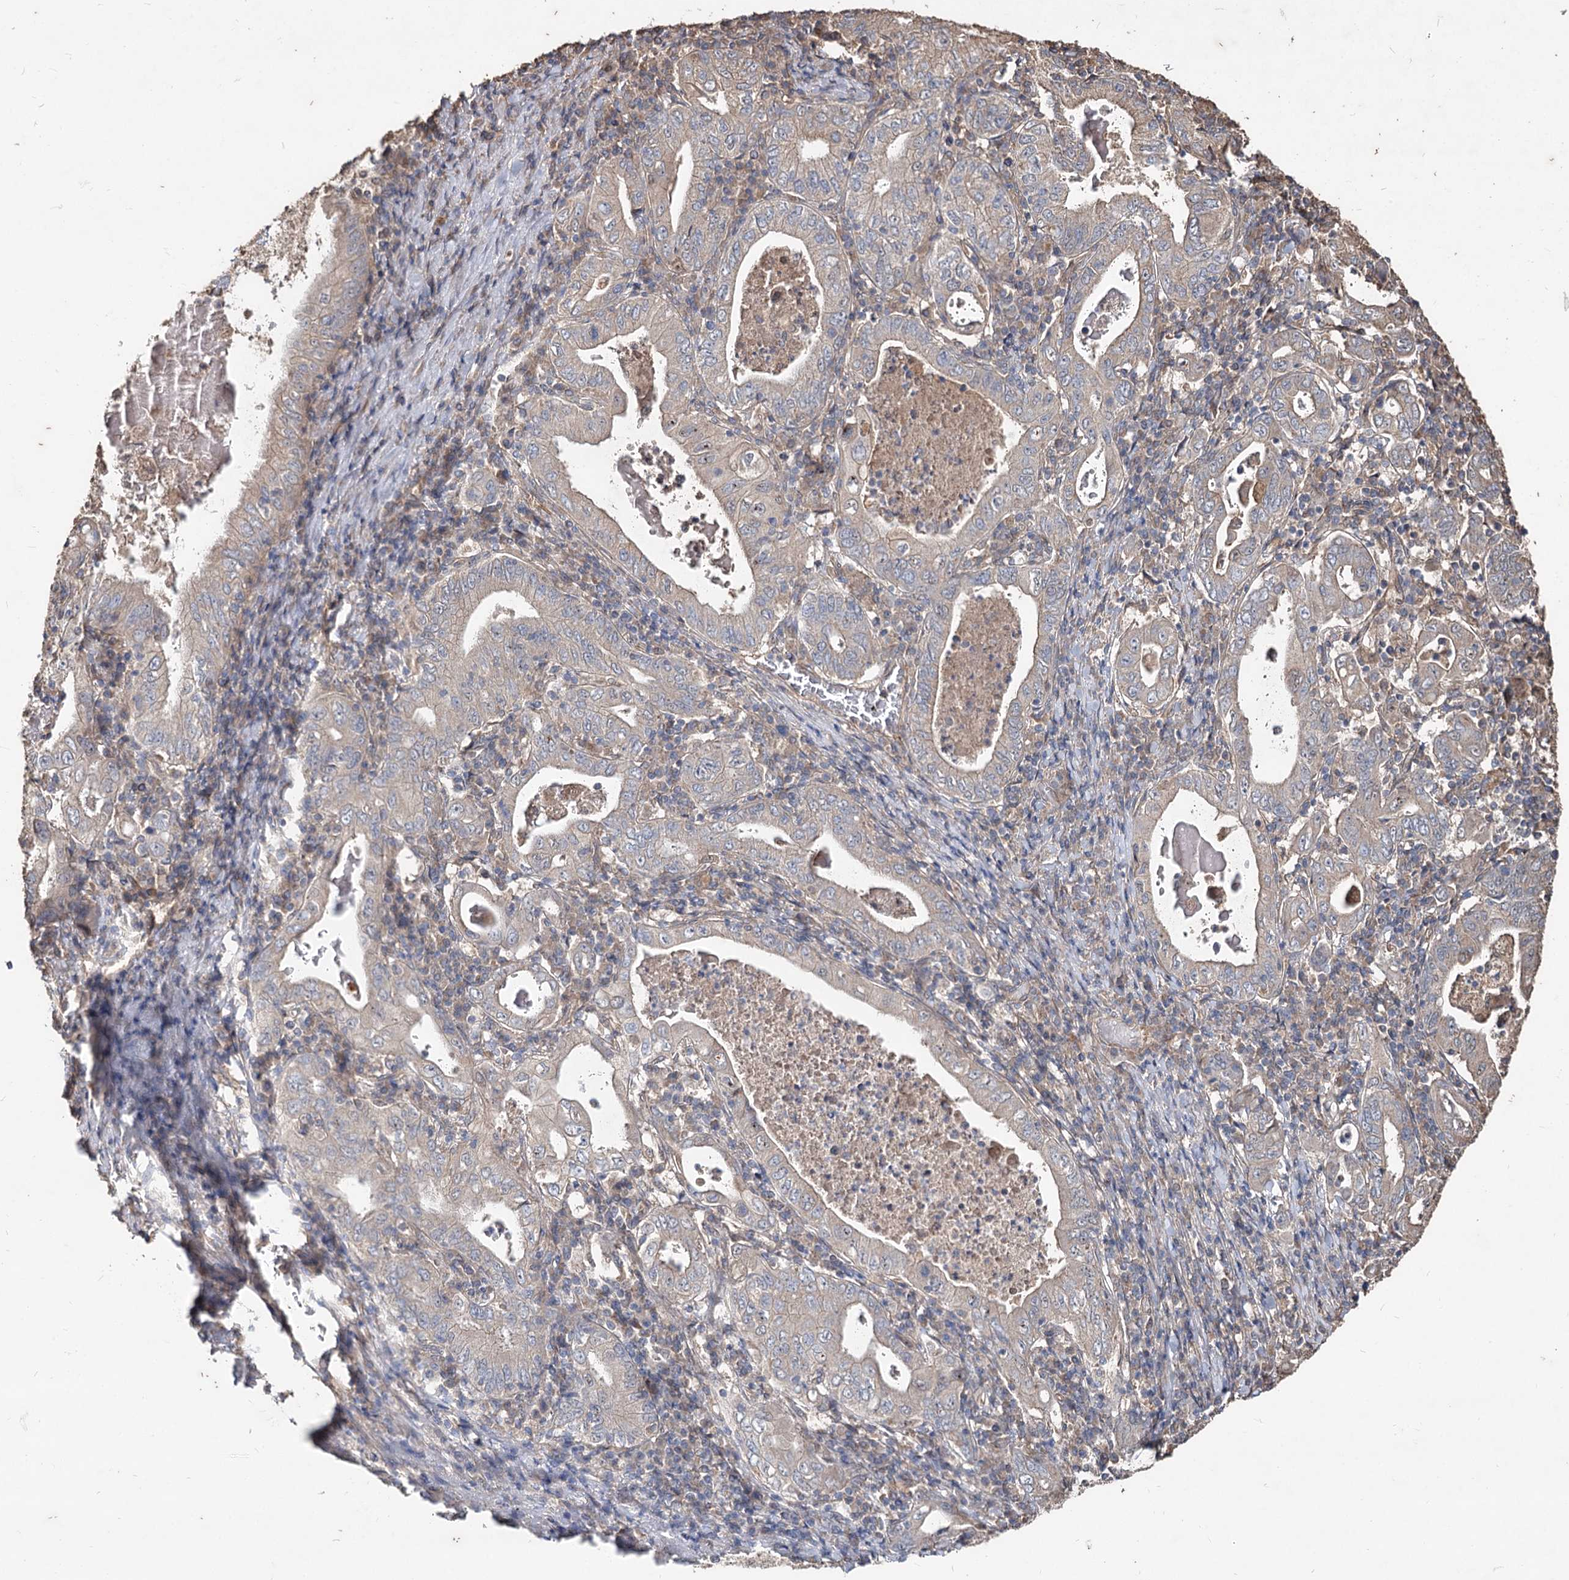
{"staining": {"intensity": "negative", "quantity": "none", "location": "none"}, "tissue": "stomach cancer", "cell_type": "Tumor cells", "image_type": "cancer", "snomed": [{"axis": "morphology", "description": "Normal tissue, NOS"}, {"axis": "morphology", "description": "Adenocarcinoma, NOS"}, {"axis": "topography", "description": "Esophagus"}, {"axis": "topography", "description": "Stomach, upper"}, {"axis": "topography", "description": "Peripheral nerve tissue"}], "caption": "This histopathology image is of stomach adenocarcinoma stained with IHC to label a protein in brown with the nuclei are counter-stained blue. There is no expression in tumor cells. (Stains: DAB immunohistochemistry (IHC) with hematoxylin counter stain, Microscopy: brightfield microscopy at high magnification).", "gene": "SPART", "patient": {"sex": "male", "age": 62}}